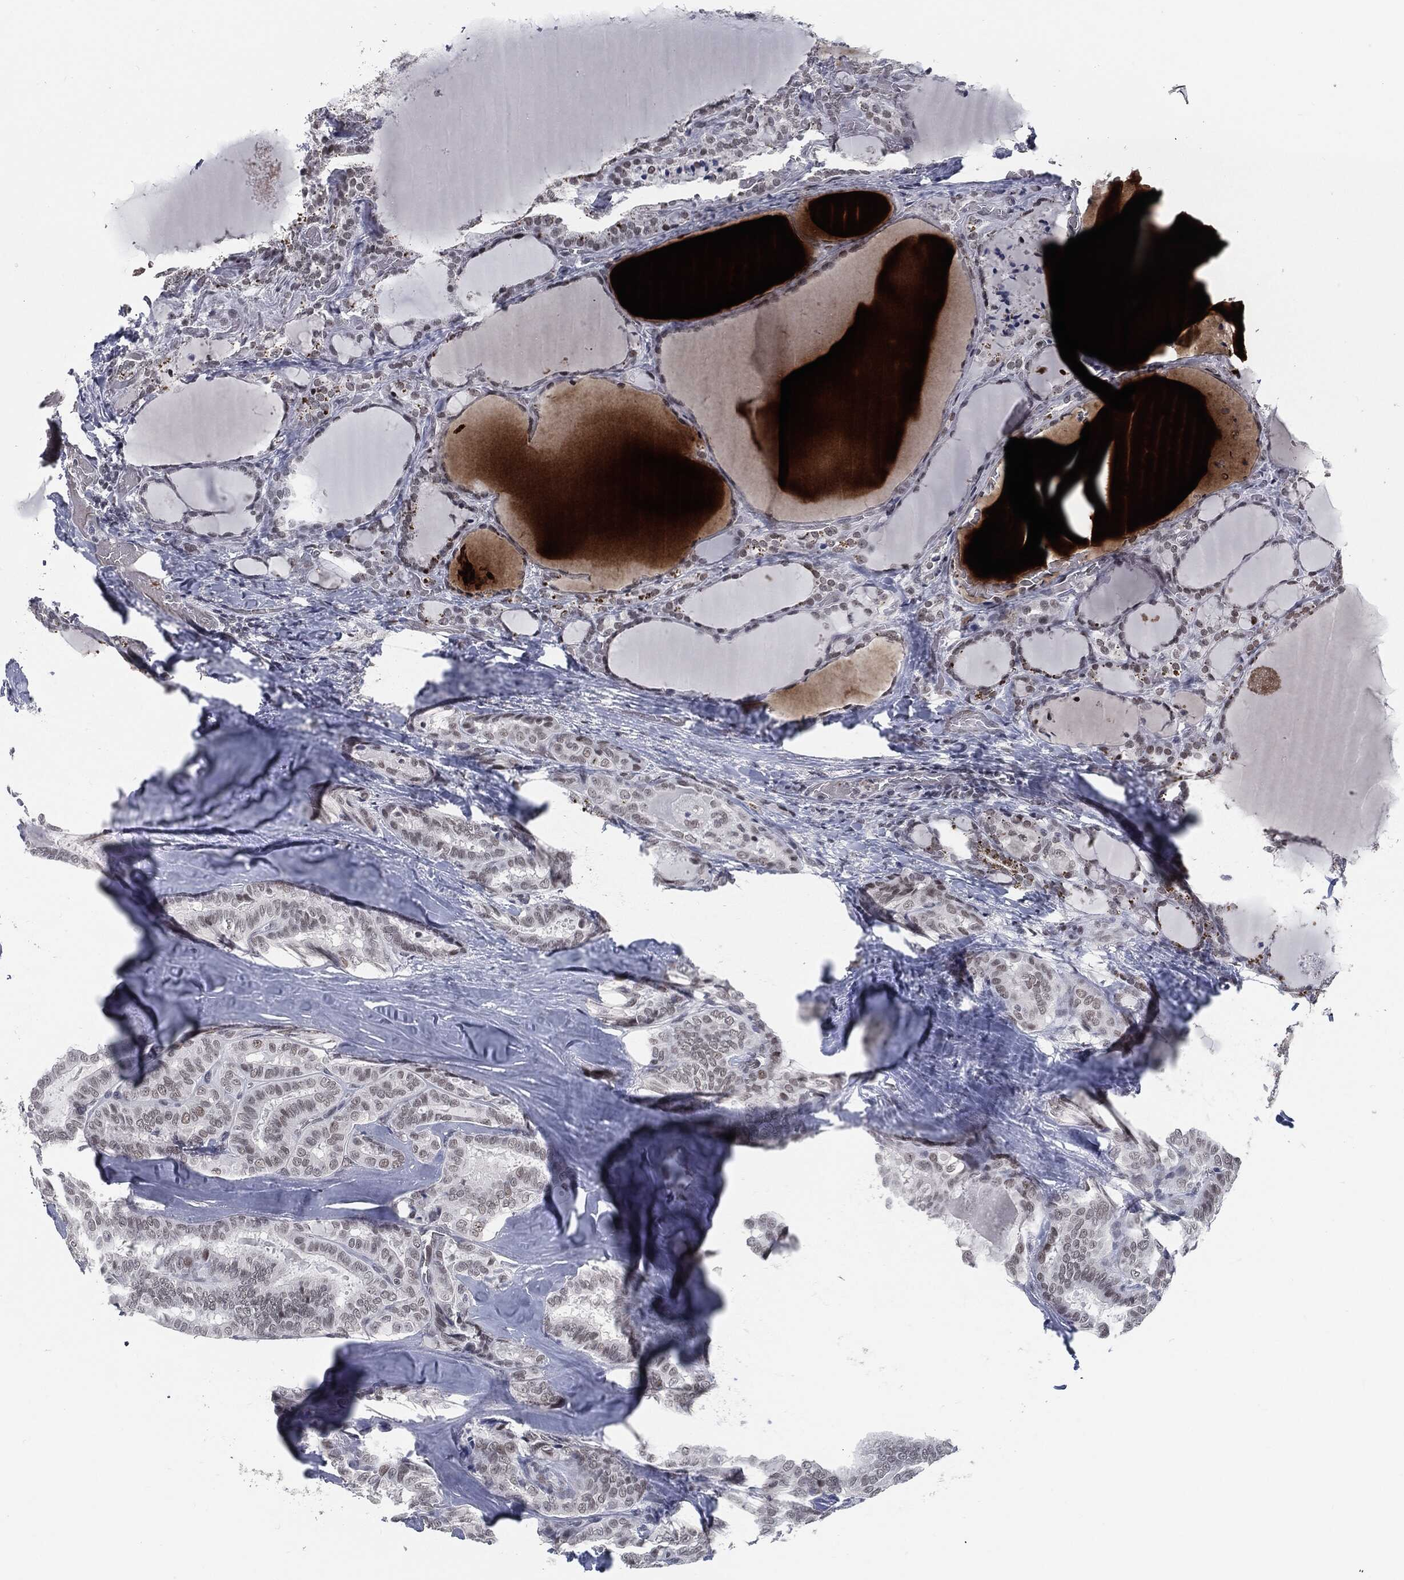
{"staining": {"intensity": "negative", "quantity": "none", "location": "none"}, "tissue": "thyroid cancer", "cell_type": "Tumor cells", "image_type": "cancer", "snomed": [{"axis": "morphology", "description": "Papillary adenocarcinoma, NOS"}, {"axis": "topography", "description": "Thyroid gland"}], "caption": "High power microscopy histopathology image of an immunohistochemistry image of thyroid cancer, revealing no significant staining in tumor cells. (Brightfield microscopy of DAB (3,3'-diaminobenzidine) immunohistochemistry at high magnification).", "gene": "ANXA1", "patient": {"sex": "female", "age": 39}}